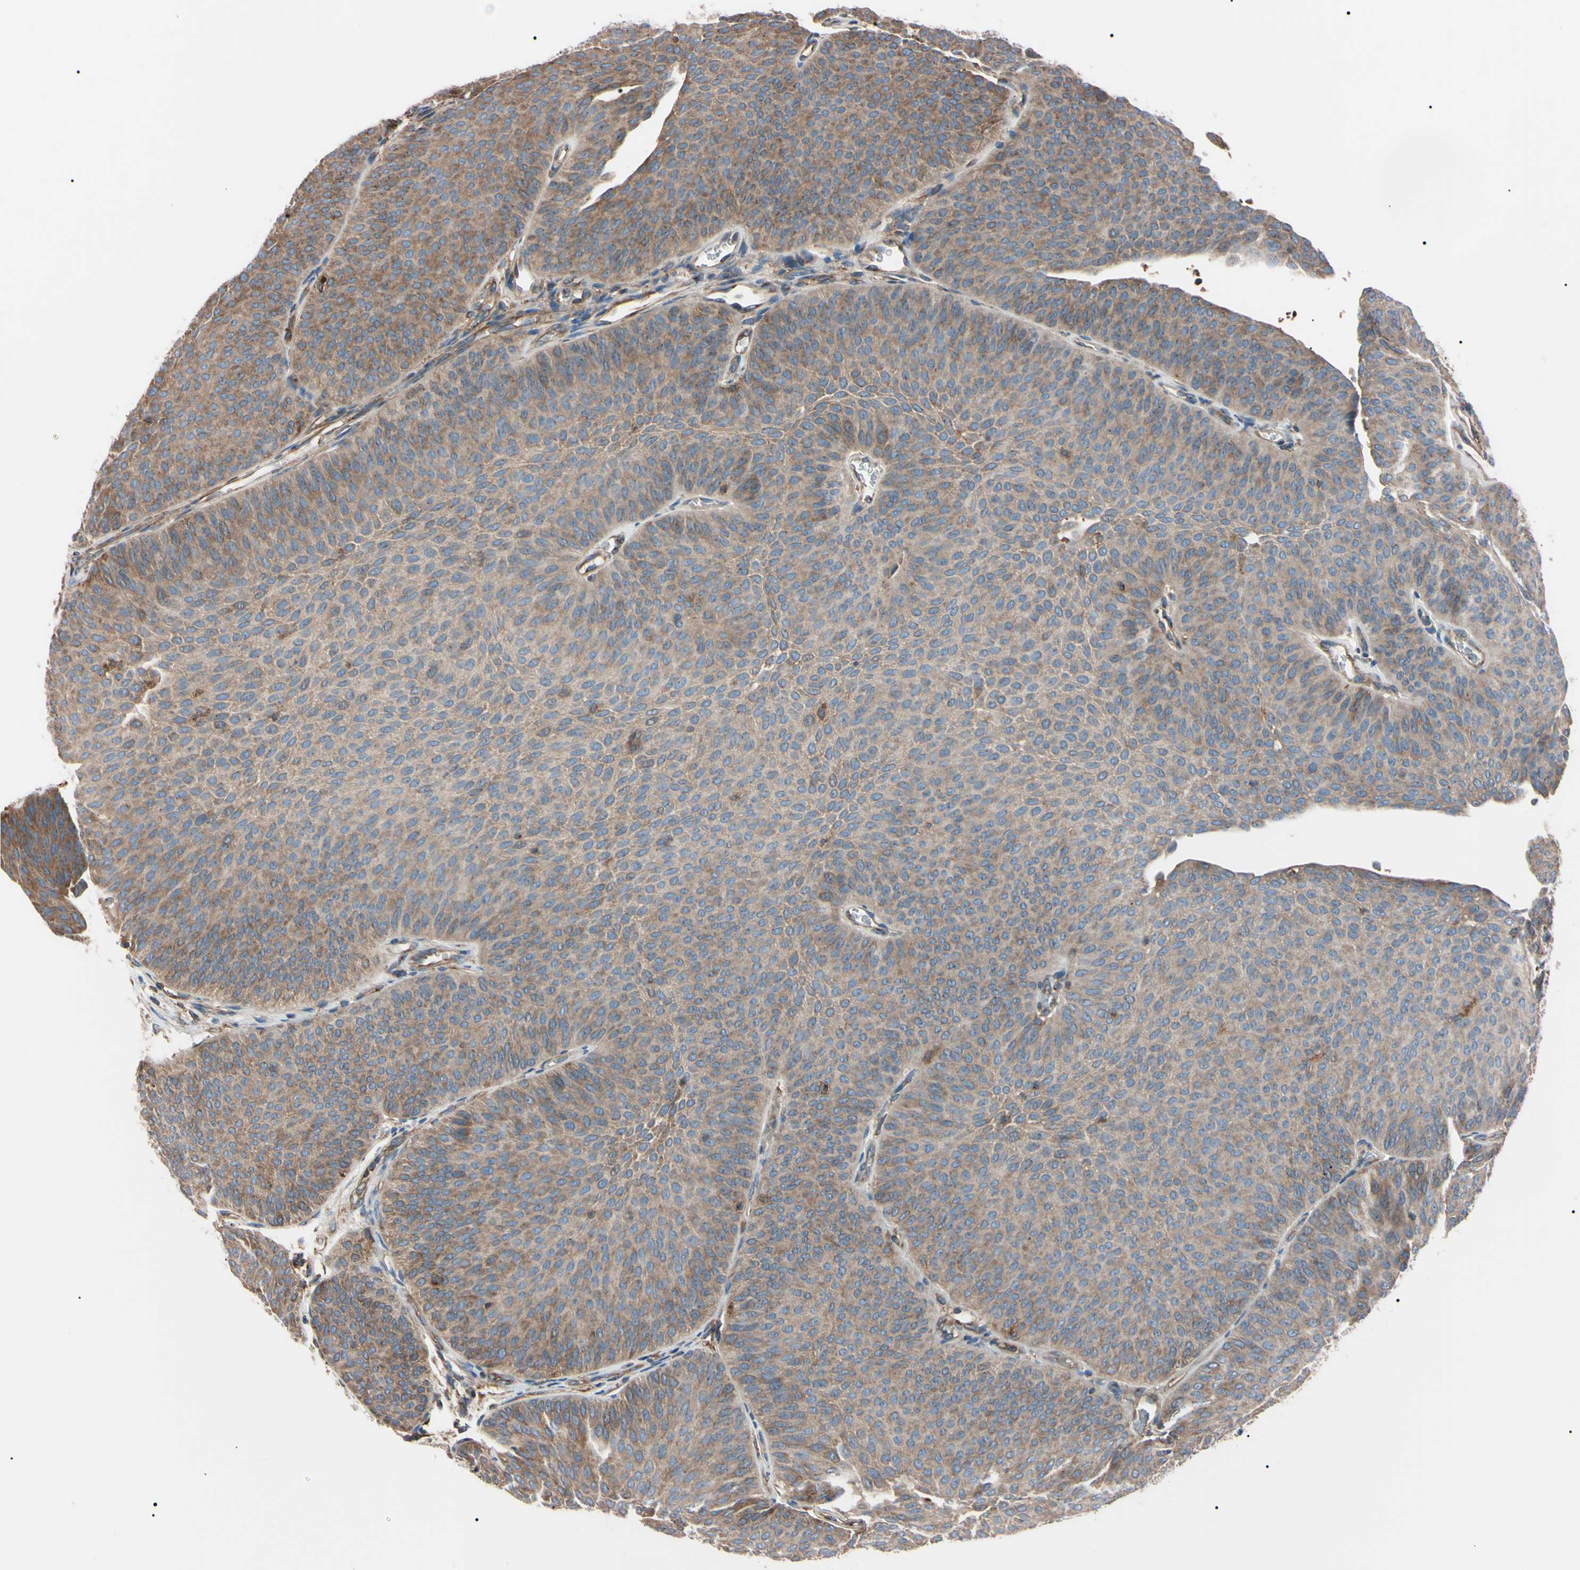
{"staining": {"intensity": "moderate", "quantity": ">75%", "location": "cytoplasmic/membranous"}, "tissue": "urothelial cancer", "cell_type": "Tumor cells", "image_type": "cancer", "snomed": [{"axis": "morphology", "description": "Urothelial carcinoma, Low grade"}, {"axis": "topography", "description": "Urinary bladder"}], "caption": "The photomicrograph demonstrates immunohistochemical staining of urothelial cancer. There is moderate cytoplasmic/membranous staining is seen in approximately >75% of tumor cells.", "gene": "PRKACA", "patient": {"sex": "female", "age": 60}}